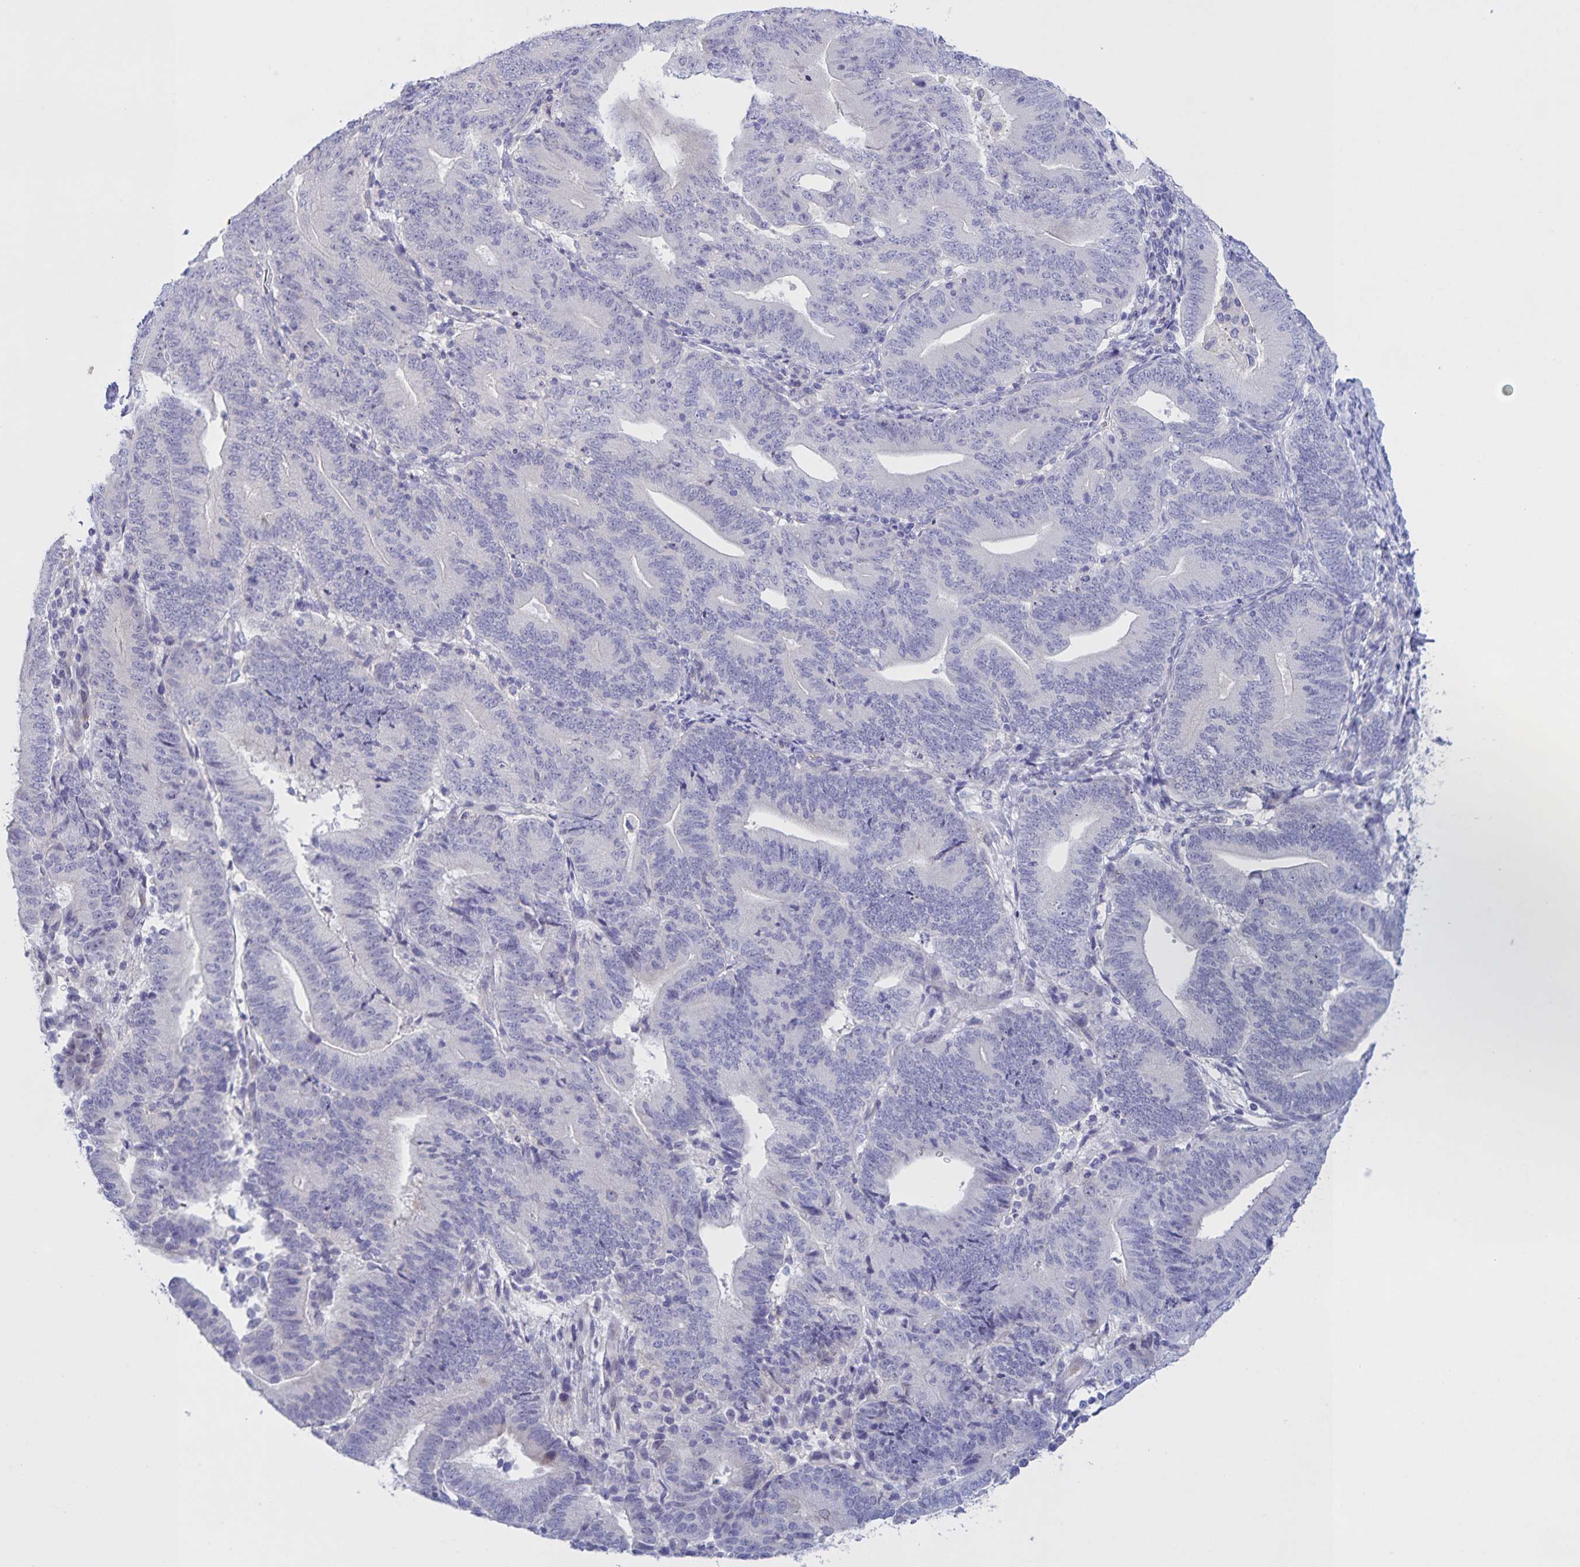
{"staining": {"intensity": "negative", "quantity": "none", "location": "none"}, "tissue": "endometrial cancer", "cell_type": "Tumor cells", "image_type": "cancer", "snomed": [{"axis": "morphology", "description": "Adenocarcinoma, NOS"}, {"axis": "topography", "description": "Endometrium"}], "caption": "A photomicrograph of human endometrial adenocarcinoma is negative for staining in tumor cells.", "gene": "DMGDH", "patient": {"sex": "female", "age": 70}}